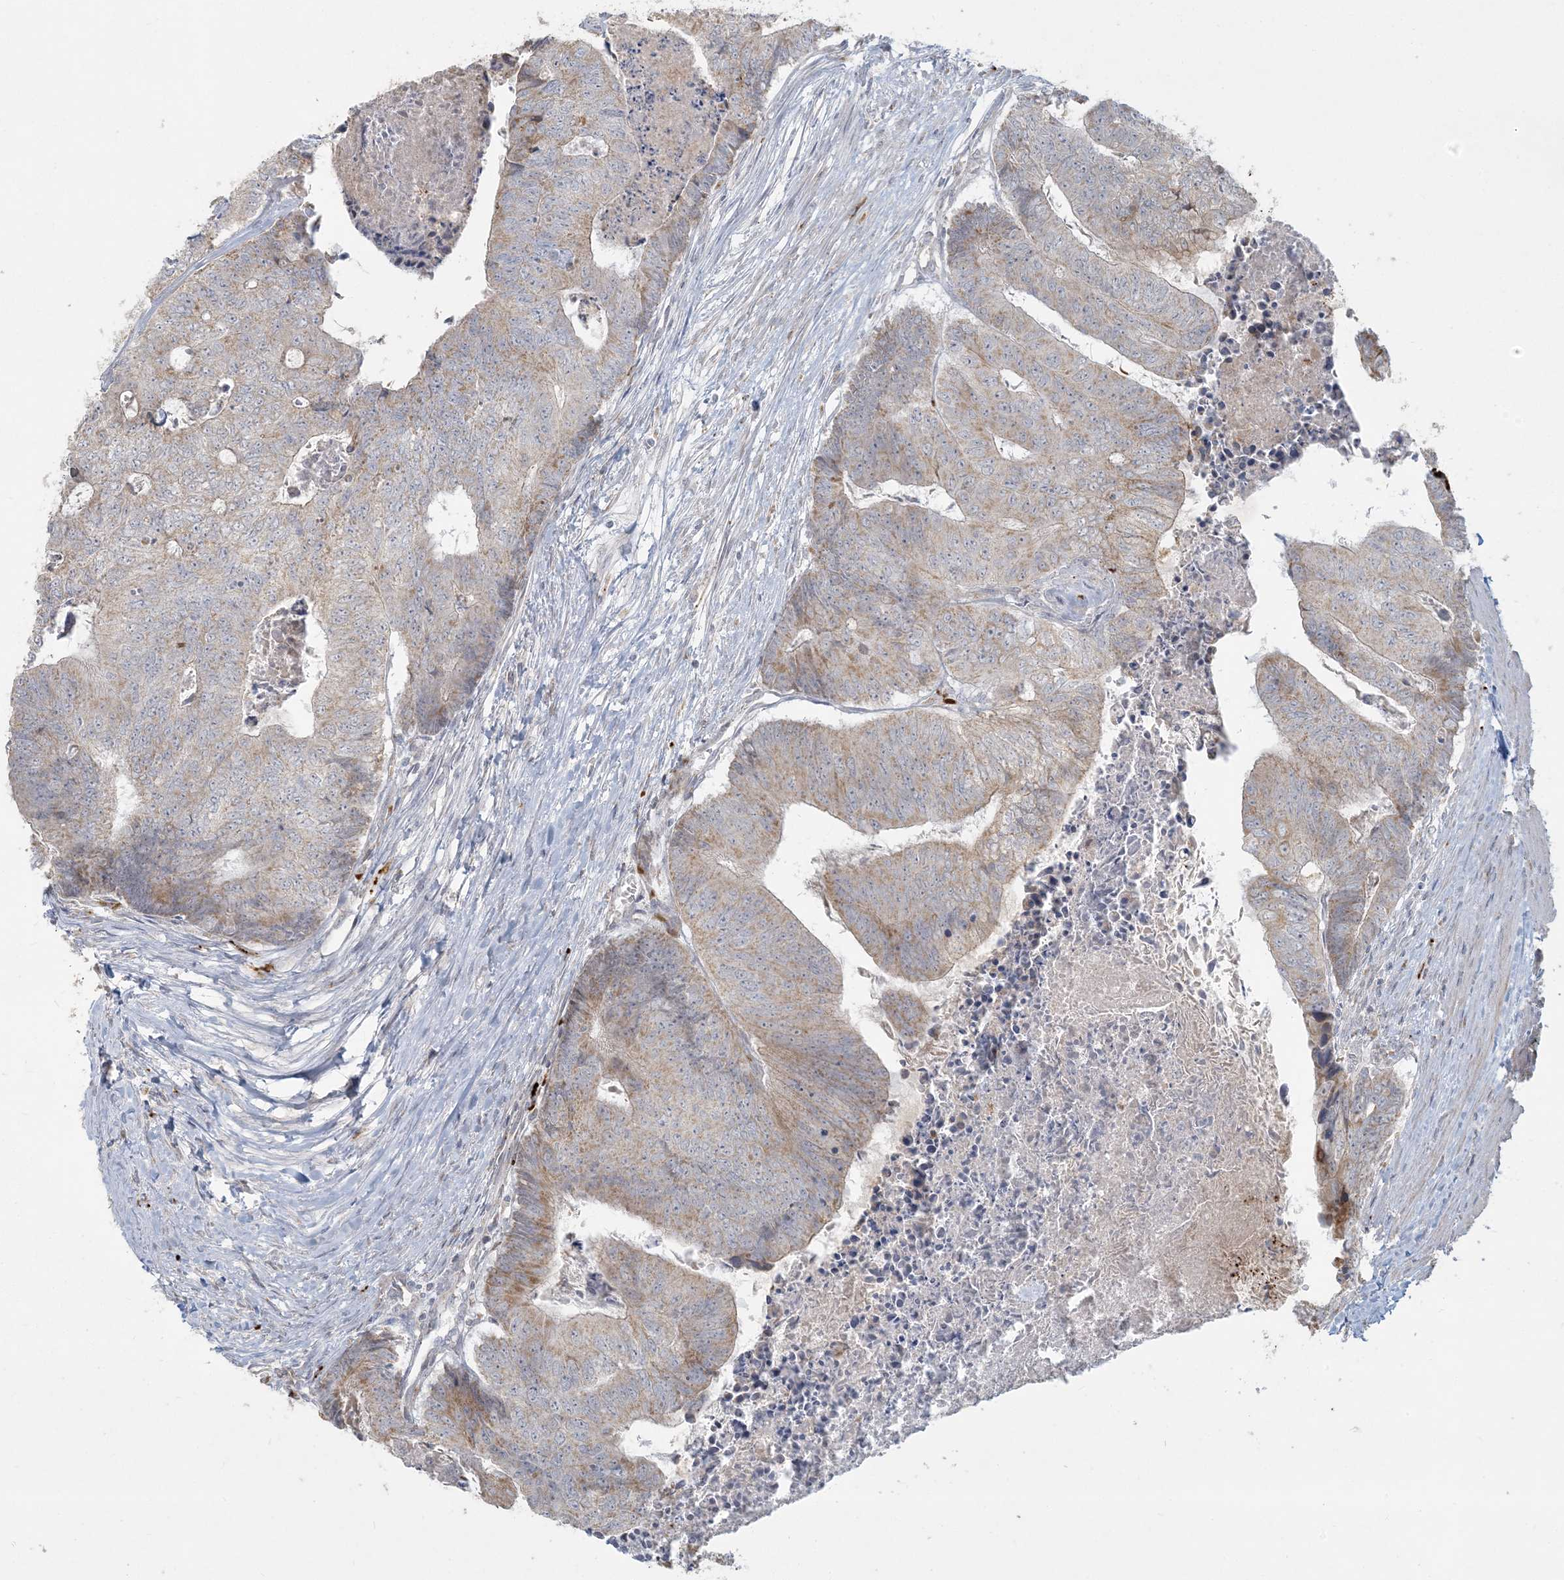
{"staining": {"intensity": "moderate", "quantity": "25%-75%", "location": "cytoplasmic/membranous"}, "tissue": "colorectal cancer", "cell_type": "Tumor cells", "image_type": "cancer", "snomed": [{"axis": "morphology", "description": "Adenocarcinoma, NOS"}, {"axis": "topography", "description": "Colon"}], "caption": "Protein staining exhibits moderate cytoplasmic/membranous expression in approximately 25%-75% of tumor cells in colorectal cancer.", "gene": "MCAT", "patient": {"sex": "female", "age": 67}}